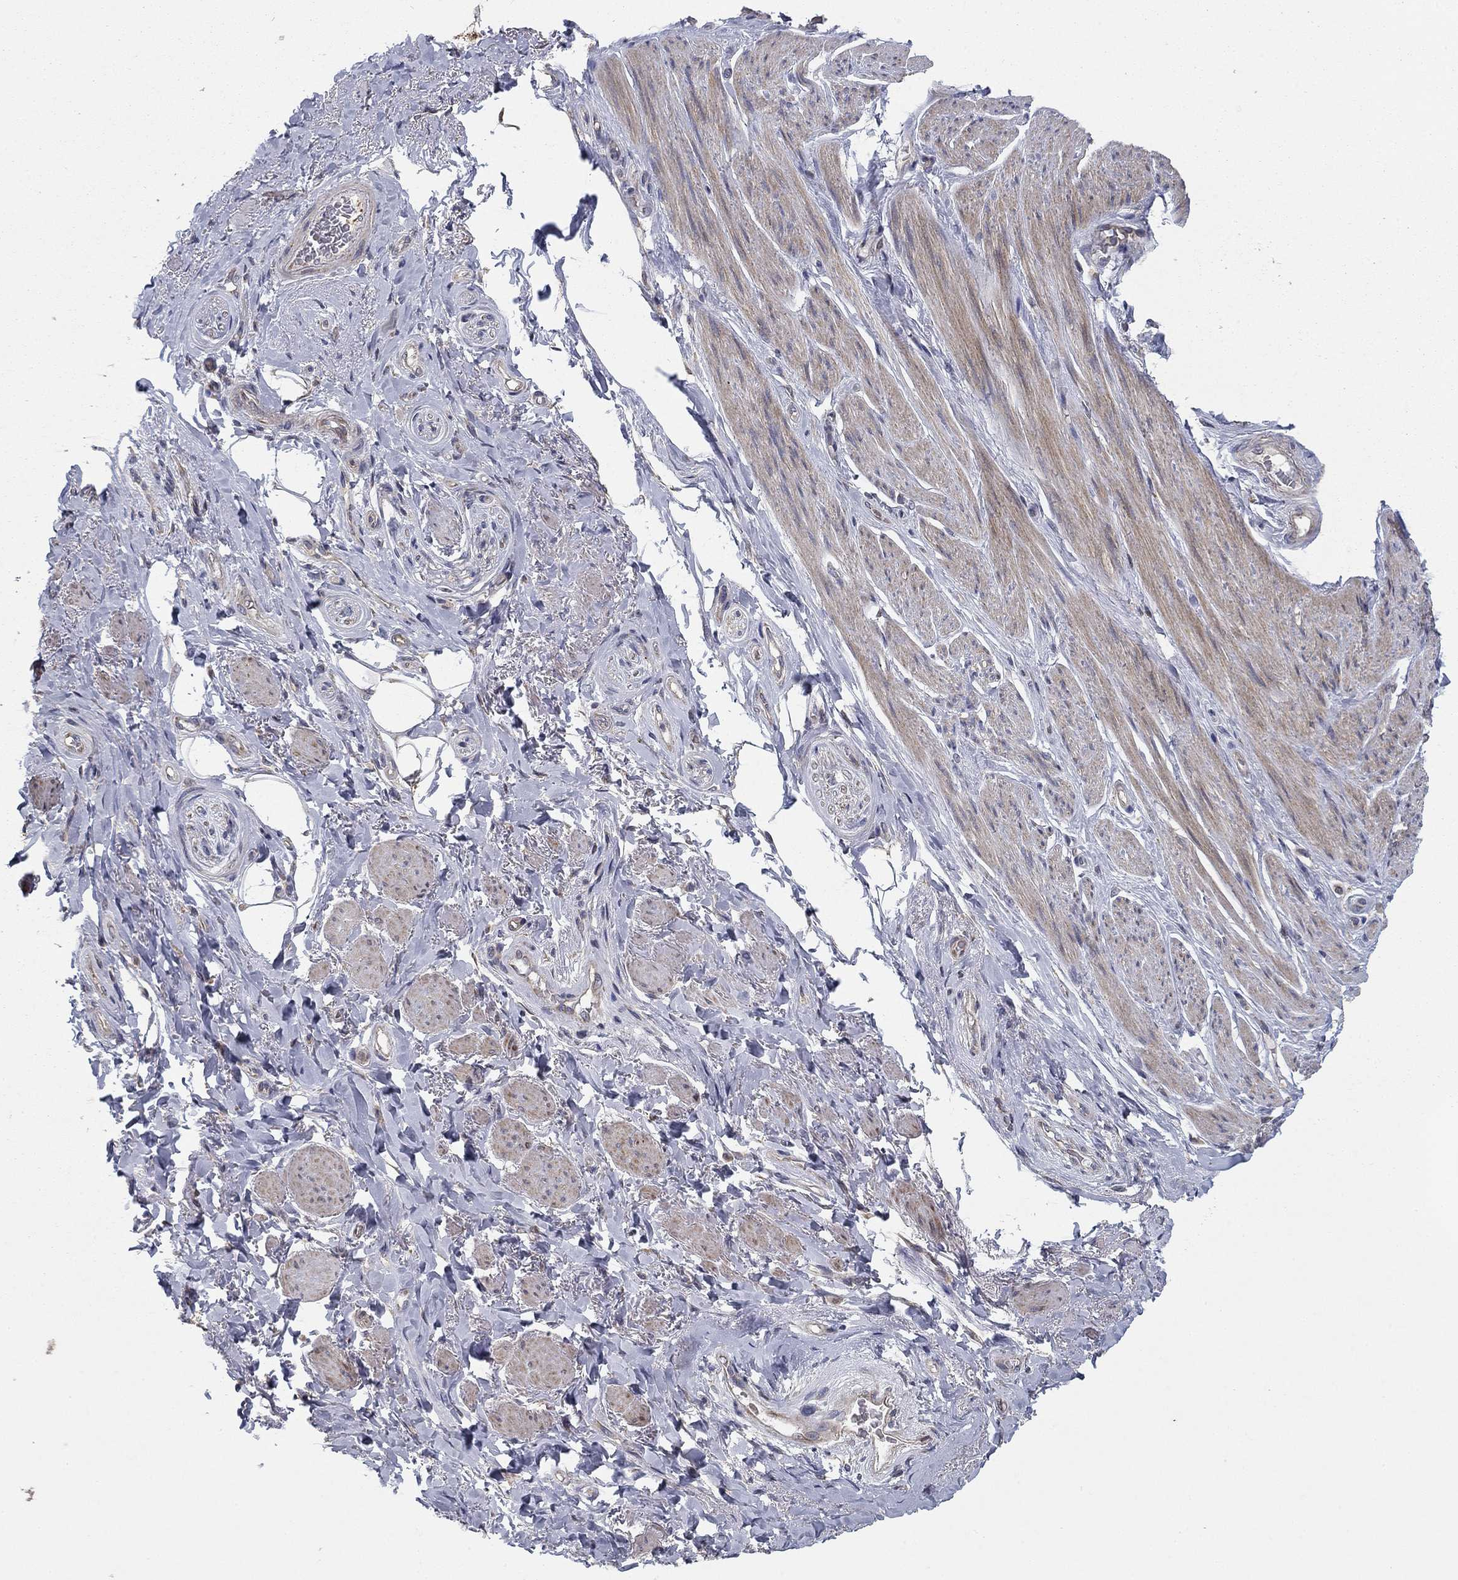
{"staining": {"intensity": "negative", "quantity": "none", "location": "none"}, "tissue": "adipose tissue", "cell_type": "Adipocytes", "image_type": "normal", "snomed": [{"axis": "morphology", "description": "Normal tissue, NOS"}, {"axis": "topography", "description": "Skeletal muscle"}, {"axis": "topography", "description": "Anal"}, {"axis": "topography", "description": "Peripheral nerve tissue"}], "caption": "Protein analysis of normal adipose tissue reveals no significant expression in adipocytes.", "gene": "MMAA", "patient": {"sex": "male", "age": 53}}